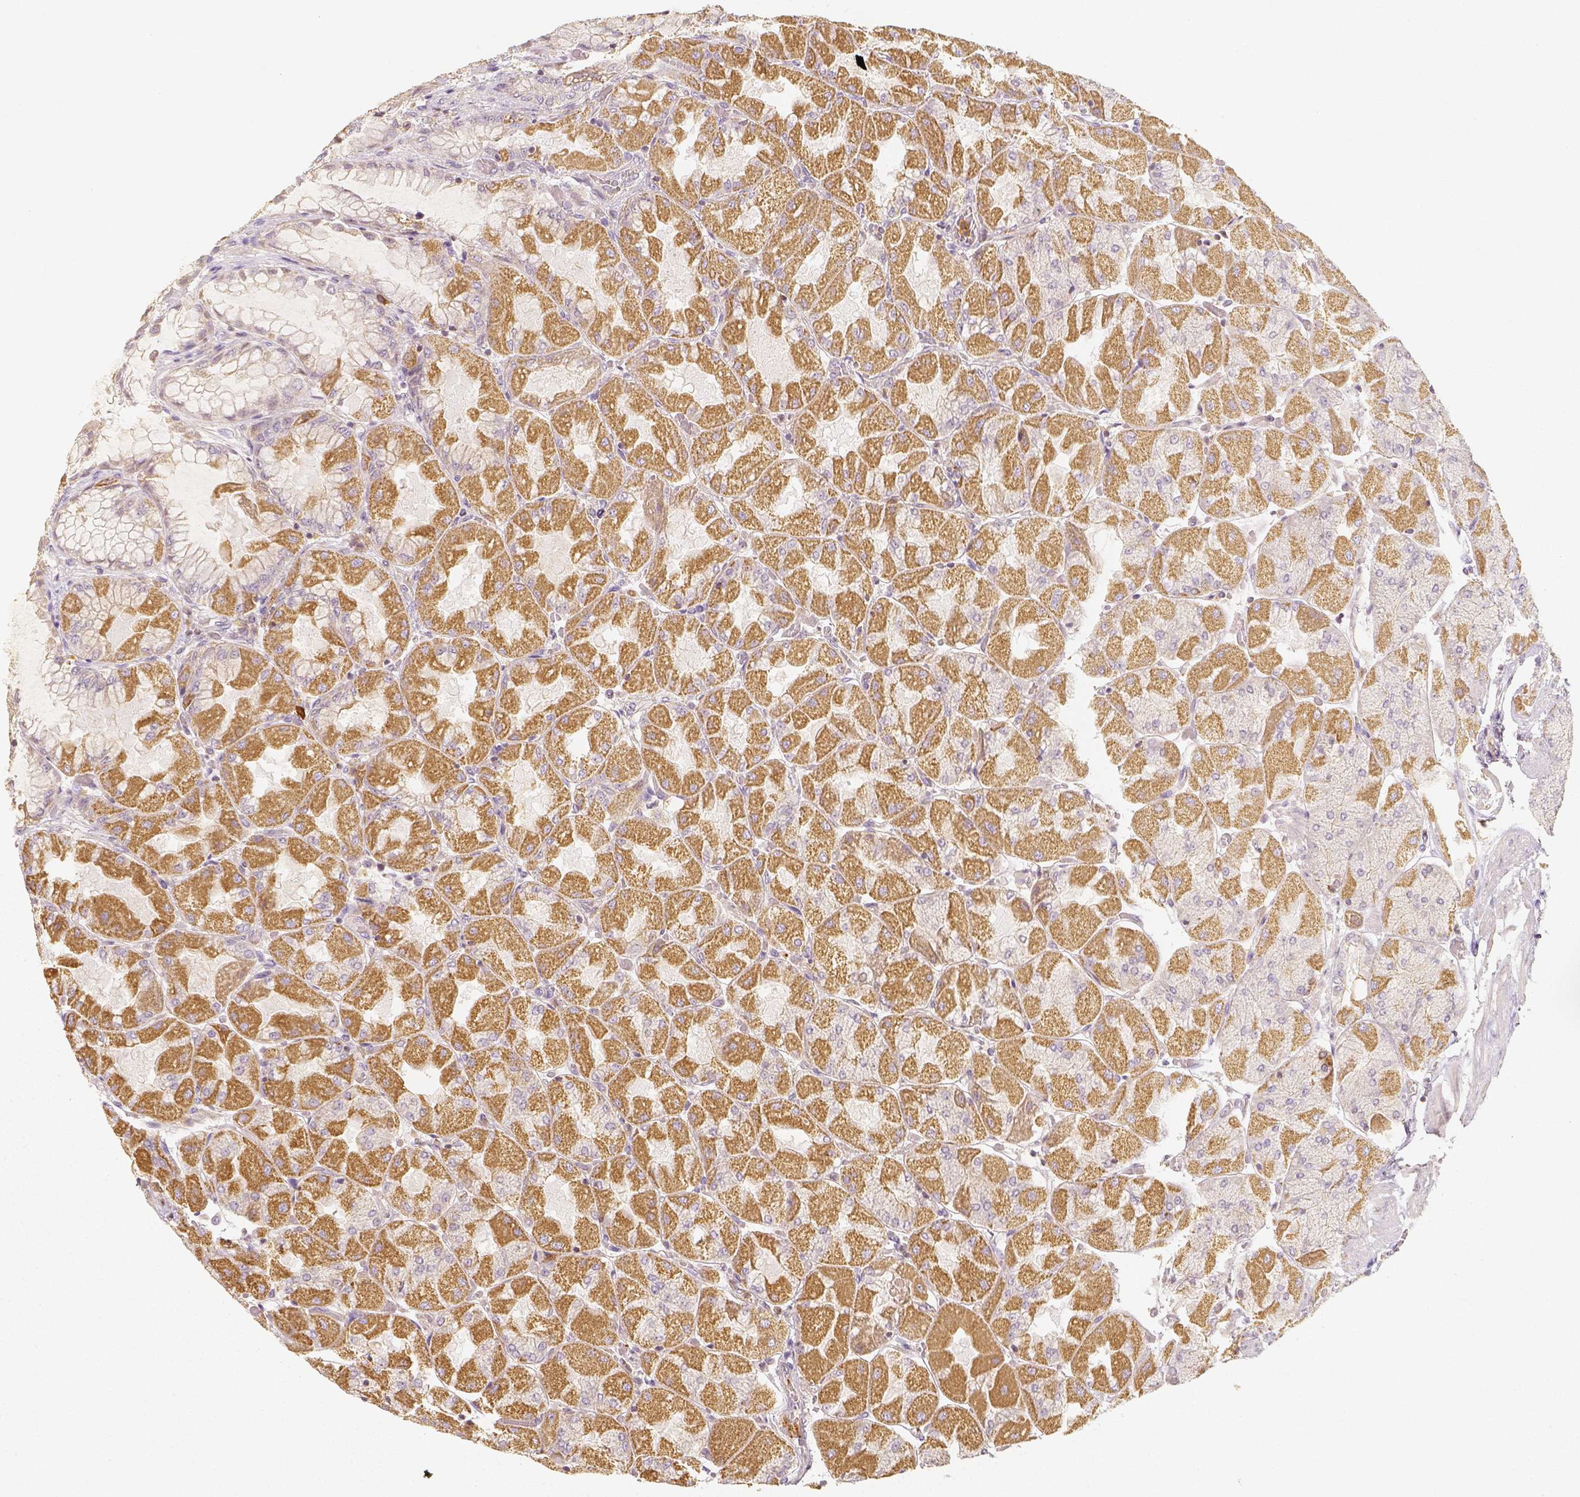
{"staining": {"intensity": "moderate", "quantity": ">75%", "location": "cytoplasmic/membranous"}, "tissue": "stomach", "cell_type": "Glandular cells", "image_type": "normal", "snomed": [{"axis": "morphology", "description": "Normal tissue, NOS"}, {"axis": "topography", "description": "Stomach"}], "caption": "Brown immunohistochemical staining in unremarkable stomach reveals moderate cytoplasmic/membranous positivity in approximately >75% of glandular cells. Nuclei are stained in blue.", "gene": "PTPRJ", "patient": {"sex": "female", "age": 61}}